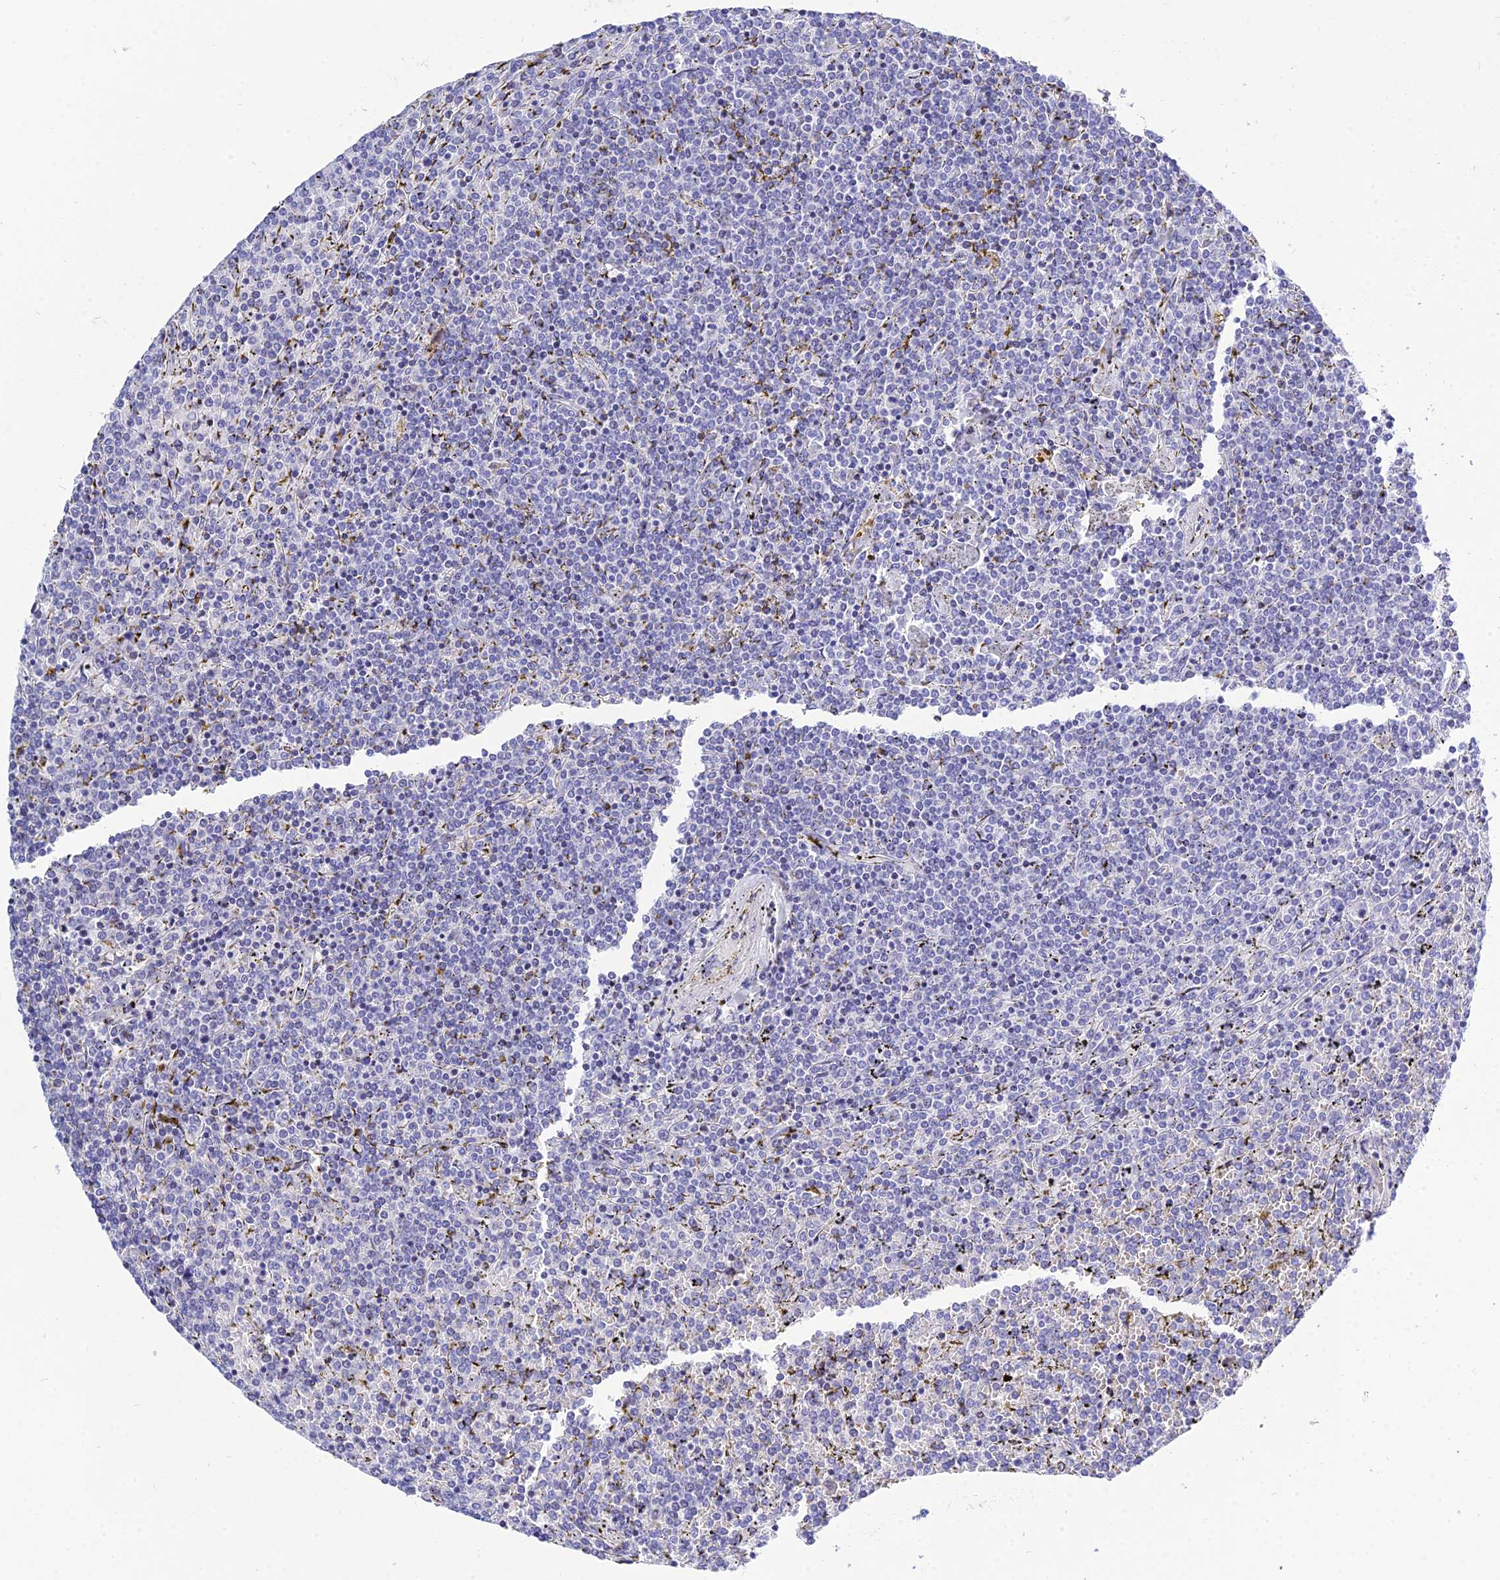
{"staining": {"intensity": "negative", "quantity": "none", "location": "none"}, "tissue": "lymphoma", "cell_type": "Tumor cells", "image_type": "cancer", "snomed": [{"axis": "morphology", "description": "Malignant lymphoma, non-Hodgkin's type, Low grade"}, {"axis": "topography", "description": "Spleen"}], "caption": "Histopathology image shows no significant protein staining in tumor cells of low-grade malignant lymphoma, non-Hodgkin's type.", "gene": "DEFB107A", "patient": {"sex": "female", "age": 19}}